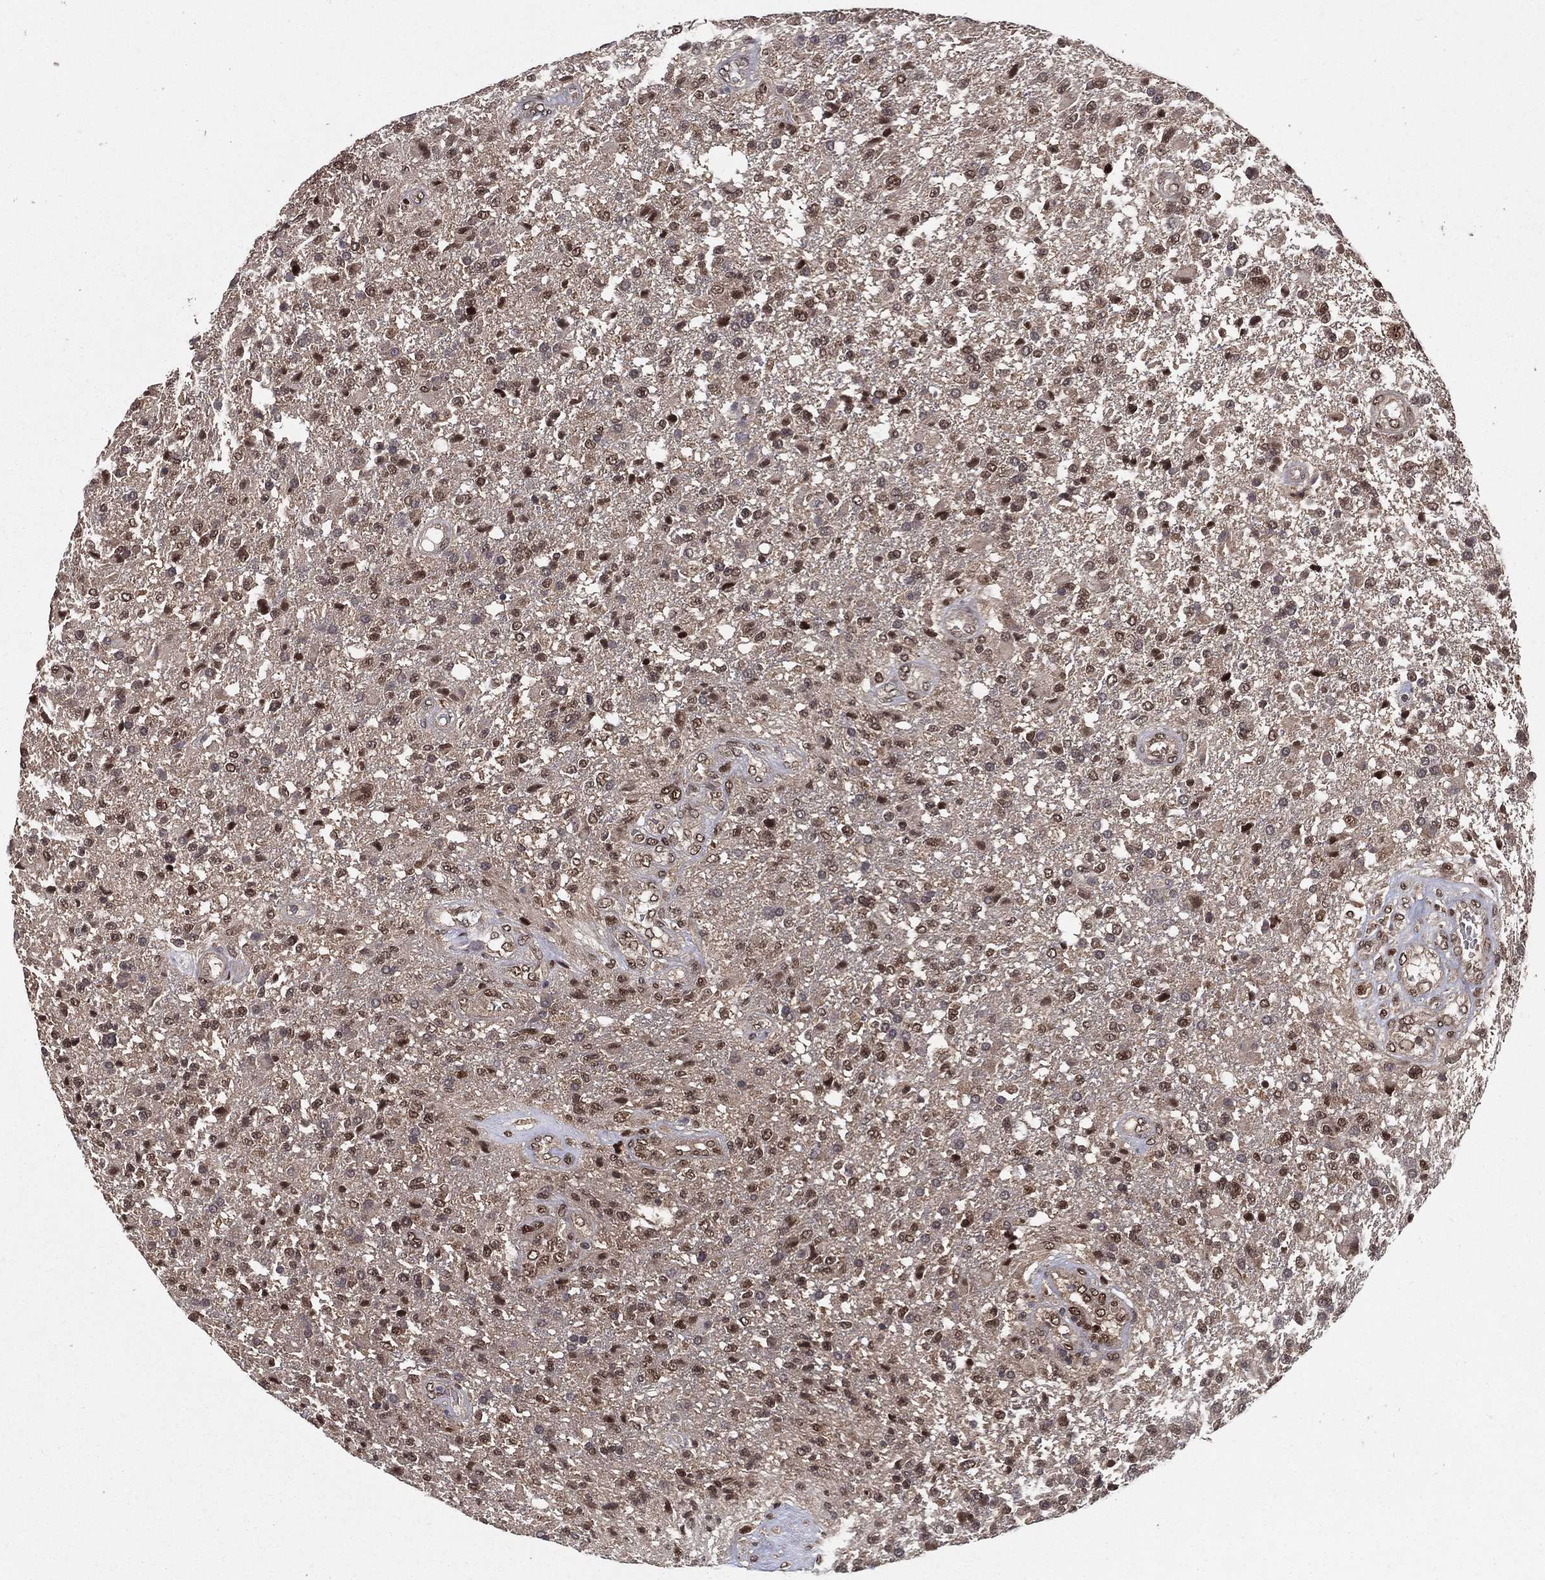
{"staining": {"intensity": "strong", "quantity": "<25%", "location": "nuclear"}, "tissue": "glioma", "cell_type": "Tumor cells", "image_type": "cancer", "snomed": [{"axis": "morphology", "description": "Glioma, malignant, High grade"}, {"axis": "topography", "description": "Brain"}], "caption": "Malignant glioma (high-grade) tissue displays strong nuclear staining in approximately <25% of tumor cells", "gene": "CARM1", "patient": {"sex": "male", "age": 56}}